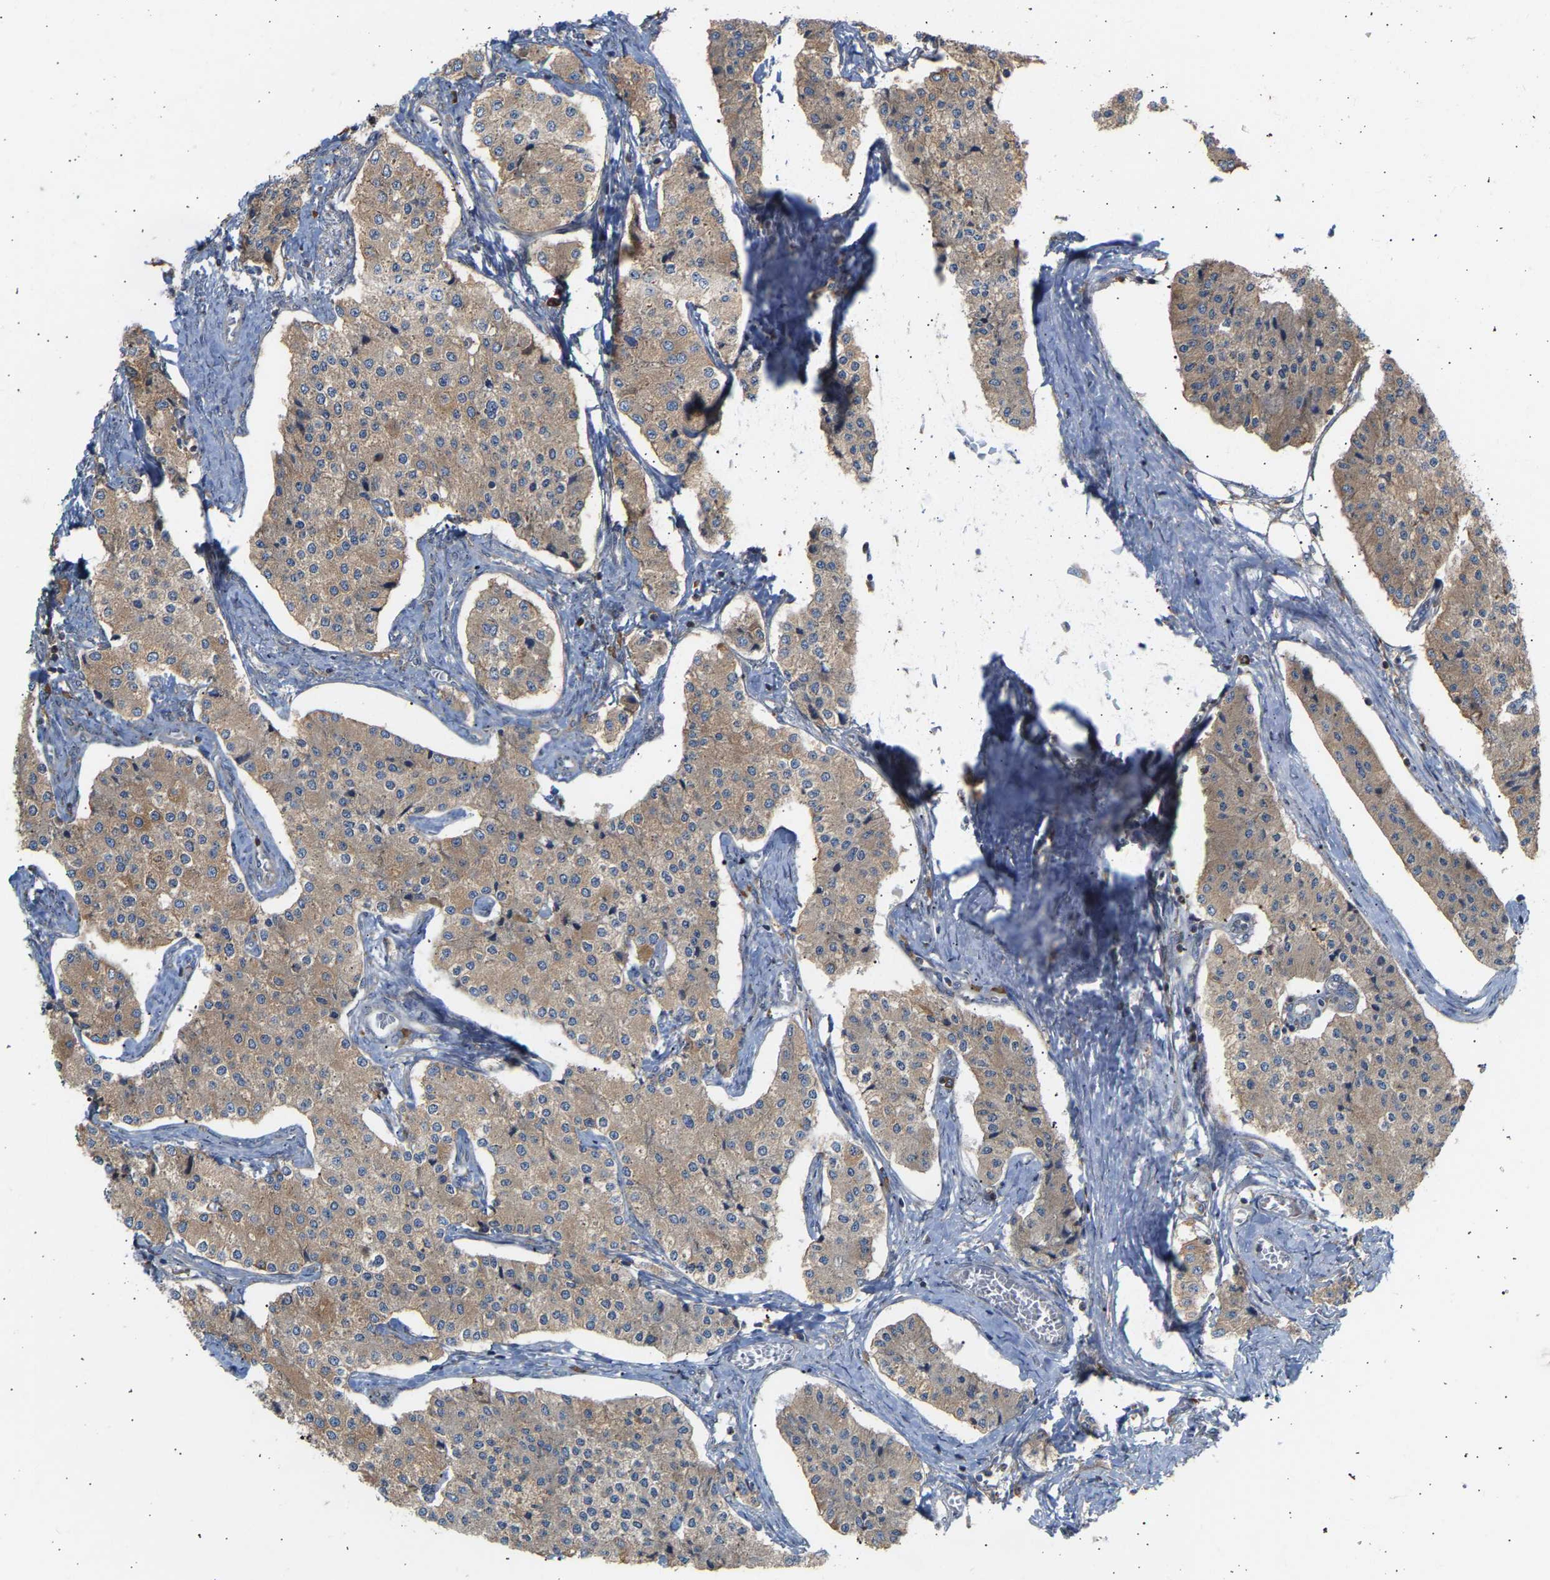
{"staining": {"intensity": "weak", "quantity": ">75%", "location": "cytoplasmic/membranous"}, "tissue": "carcinoid", "cell_type": "Tumor cells", "image_type": "cancer", "snomed": [{"axis": "morphology", "description": "Carcinoid, malignant, NOS"}, {"axis": "topography", "description": "Colon"}], "caption": "This is an image of IHC staining of carcinoid, which shows weak expression in the cytoplasmic/membranous of tumor cells.", "gene": "GCN1", "patient": {"sex": "female", "age": 52}}